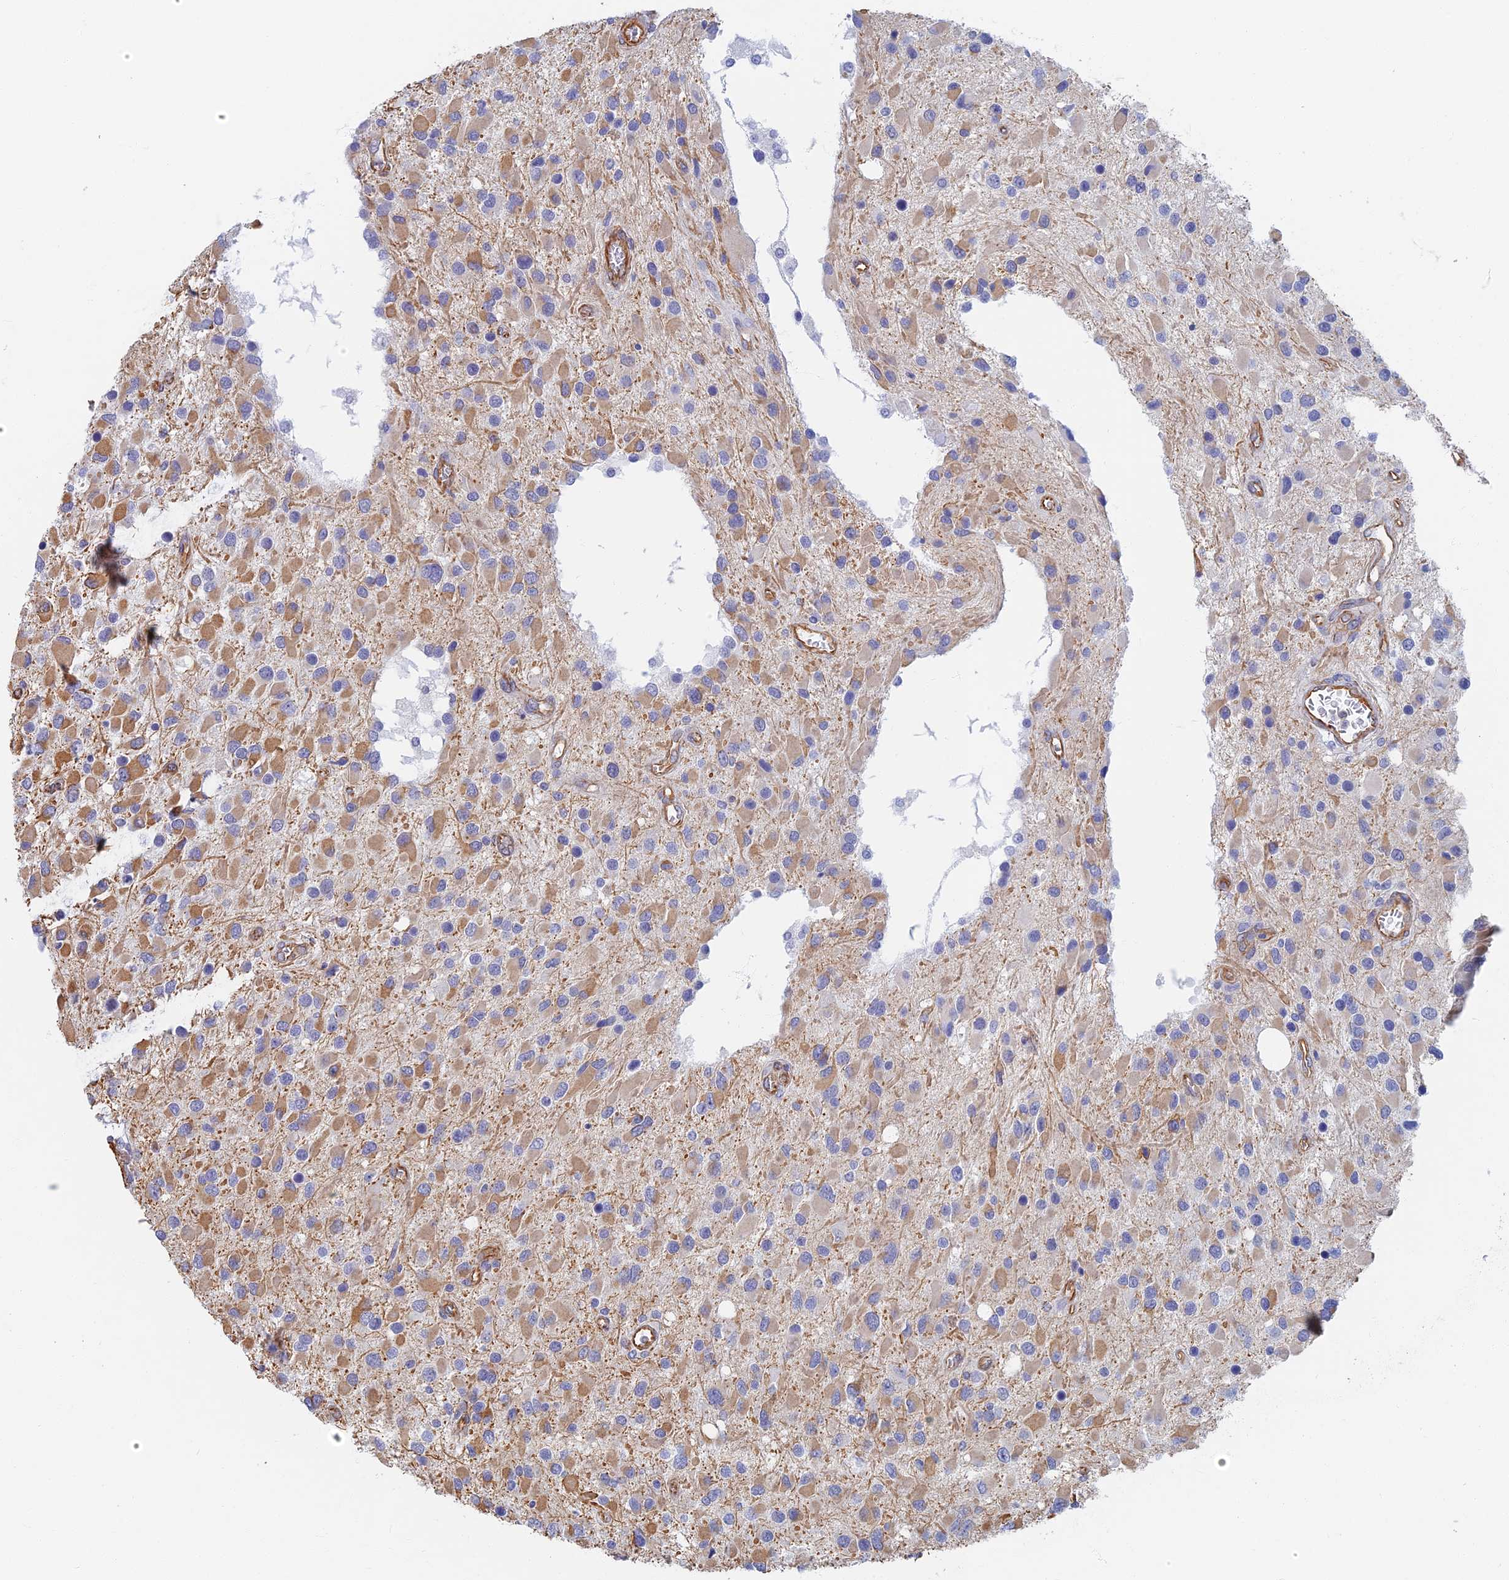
{"staining": {"intensity": "moderate", "quantity": "<25%", "location": "cytoplasmic/membranous"}, "tissue": "glioma", "cell_type": "Tumor cells", "image_type": "cancer", "snomed": [{"axis": "morphology", "description": "Glioma, malignant, High grade"}, {"axis": "topography", "description": "Brain"}], "caption": "Immunohistochemistry of high-grade glioma (malignant) demonstrates low levels of moderate cytoplasmic/membranous expression in approximately <25% of tumor cells.", "gene": "RMC1", "patient": {"sex": "male", "age": 53}}